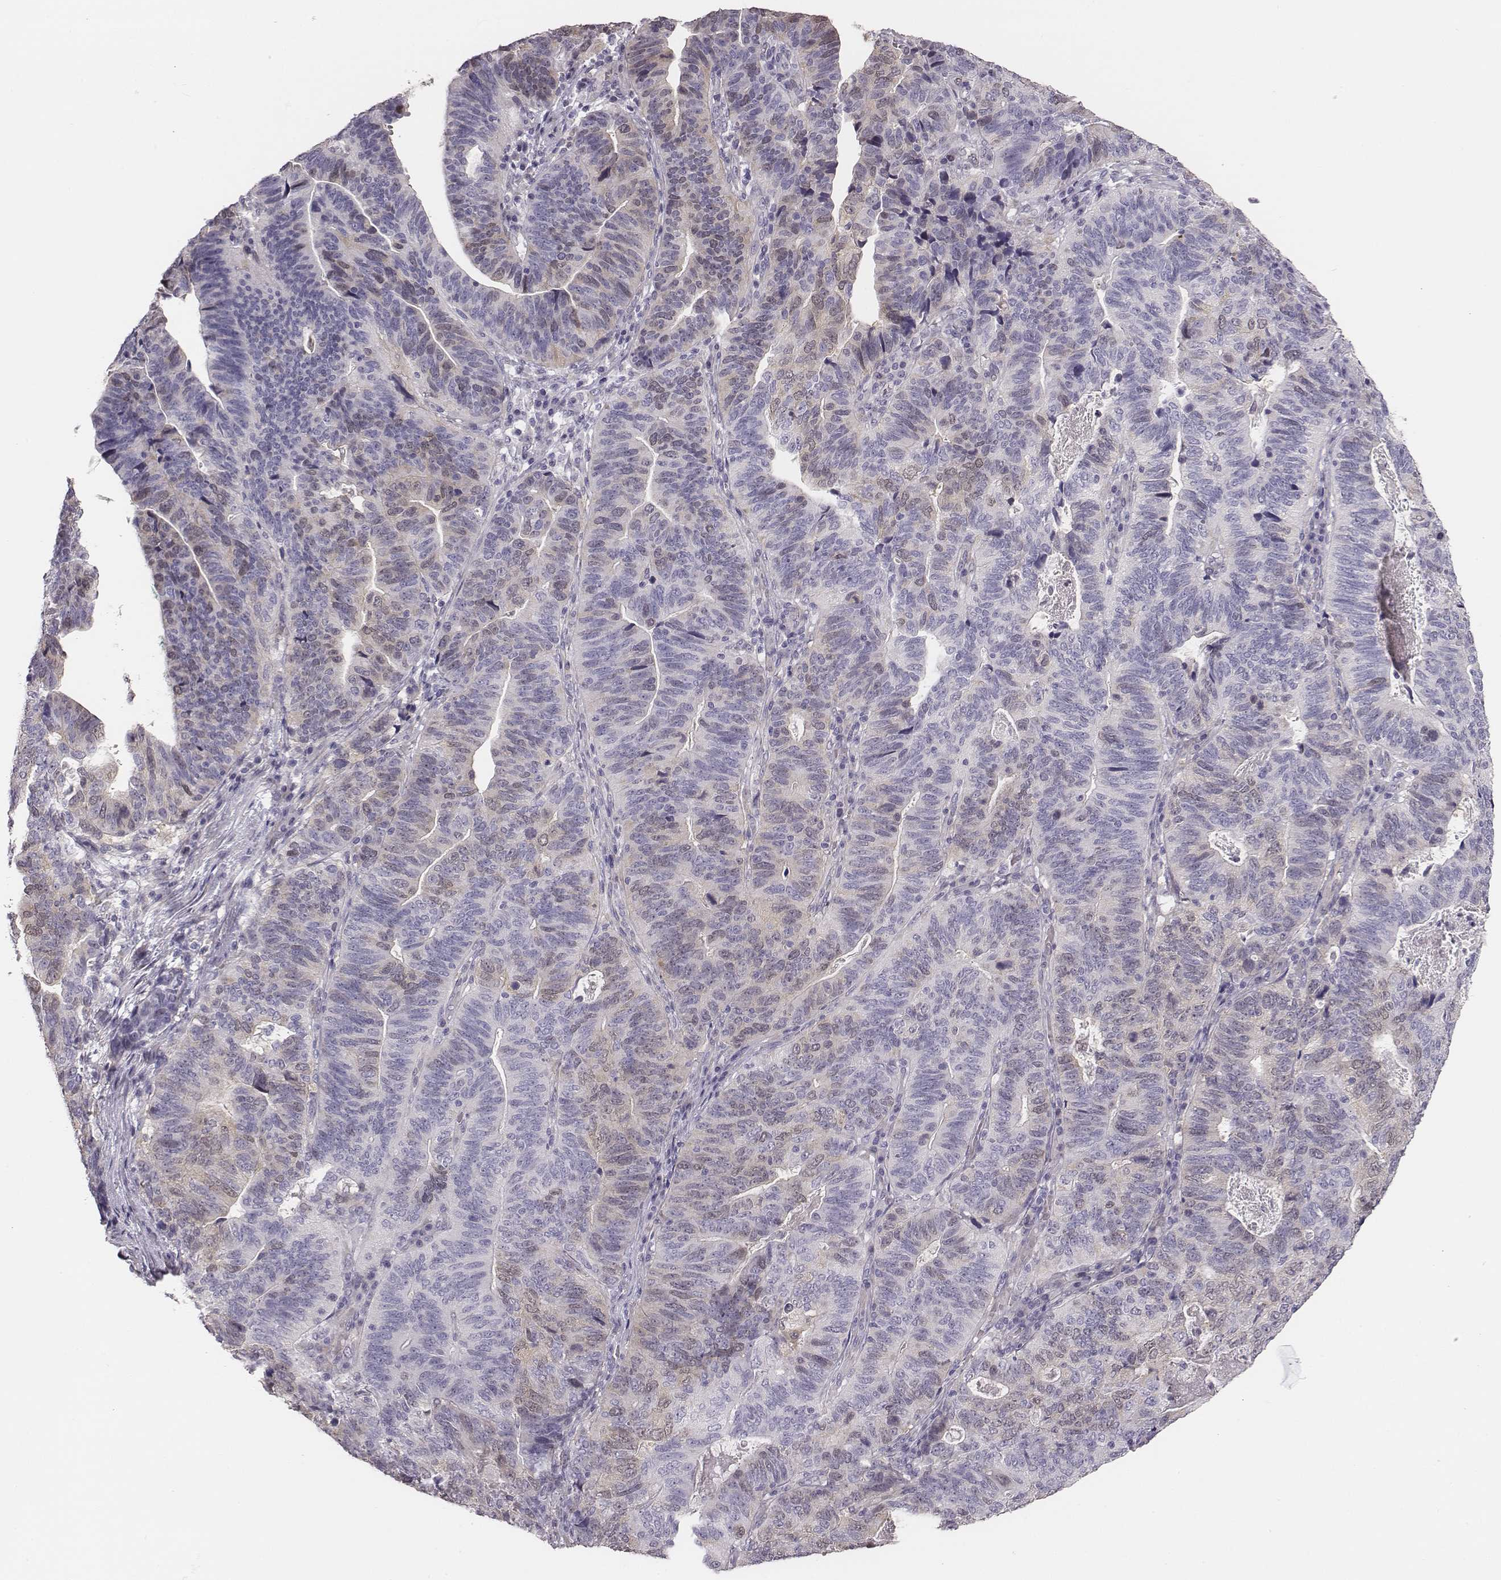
{"staining": {"intensity": "negative", "quantity": "none", "location": "none"}, "tissue": "stomach cancer", "cell_type": "Tumor cells", "image_type": "cancer", "snomed": [{"axis": "morphology", "description": "Adenocarcinoma, NOS"}, {"axis": "topography", "description": "Stomach, upper"}], "caption": "An image of stomach cancer (adenocarcinoma) stained for a protein demonstrates no brown staining in tumor cells.", "gene": "PBK", "patient": {"sex": "female", "age": 67}}